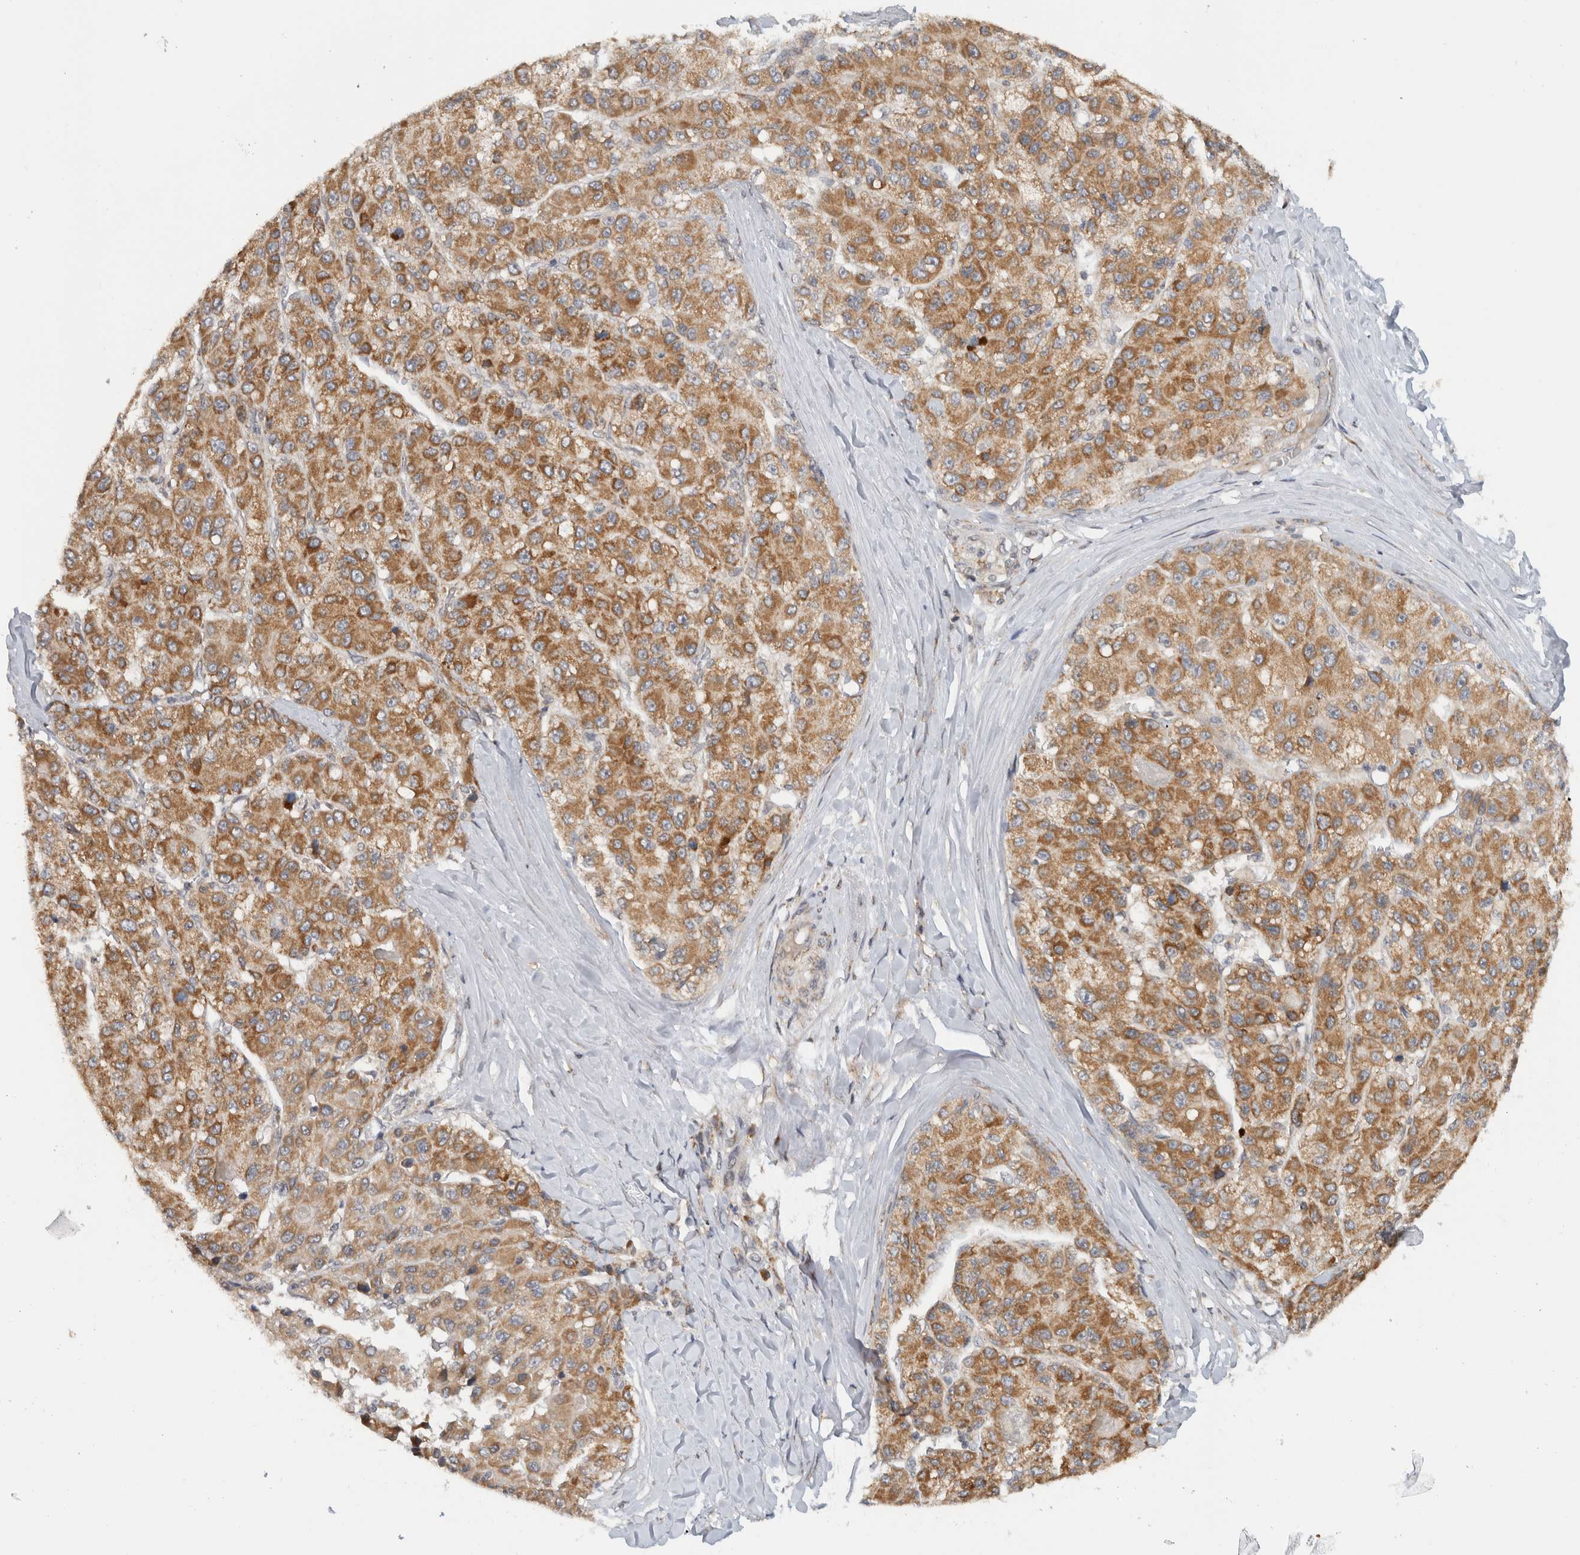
{"staining": {"intensity": "moderate", "quantity": ">75%", "location": "cytoplasmic/membranous"}, "tissue": "liver cancer", "cell_type": "Tumor cells", "image_type": "cancer", "snomed": [{"axis": "morphology", "description": "Carcinoma, Hepatocellular, NOS"}, {"axis": "topography", "description": "Liver"}], "caption": "A high-resolution micrograph shows immunohistochemistry staining of liver cancer, which displays moderate cytoplasmic/membranous positivity in approximately >75% of tumor cells.", "gene": "CMC2", "patient": {"sex": "male", "age": 80}}